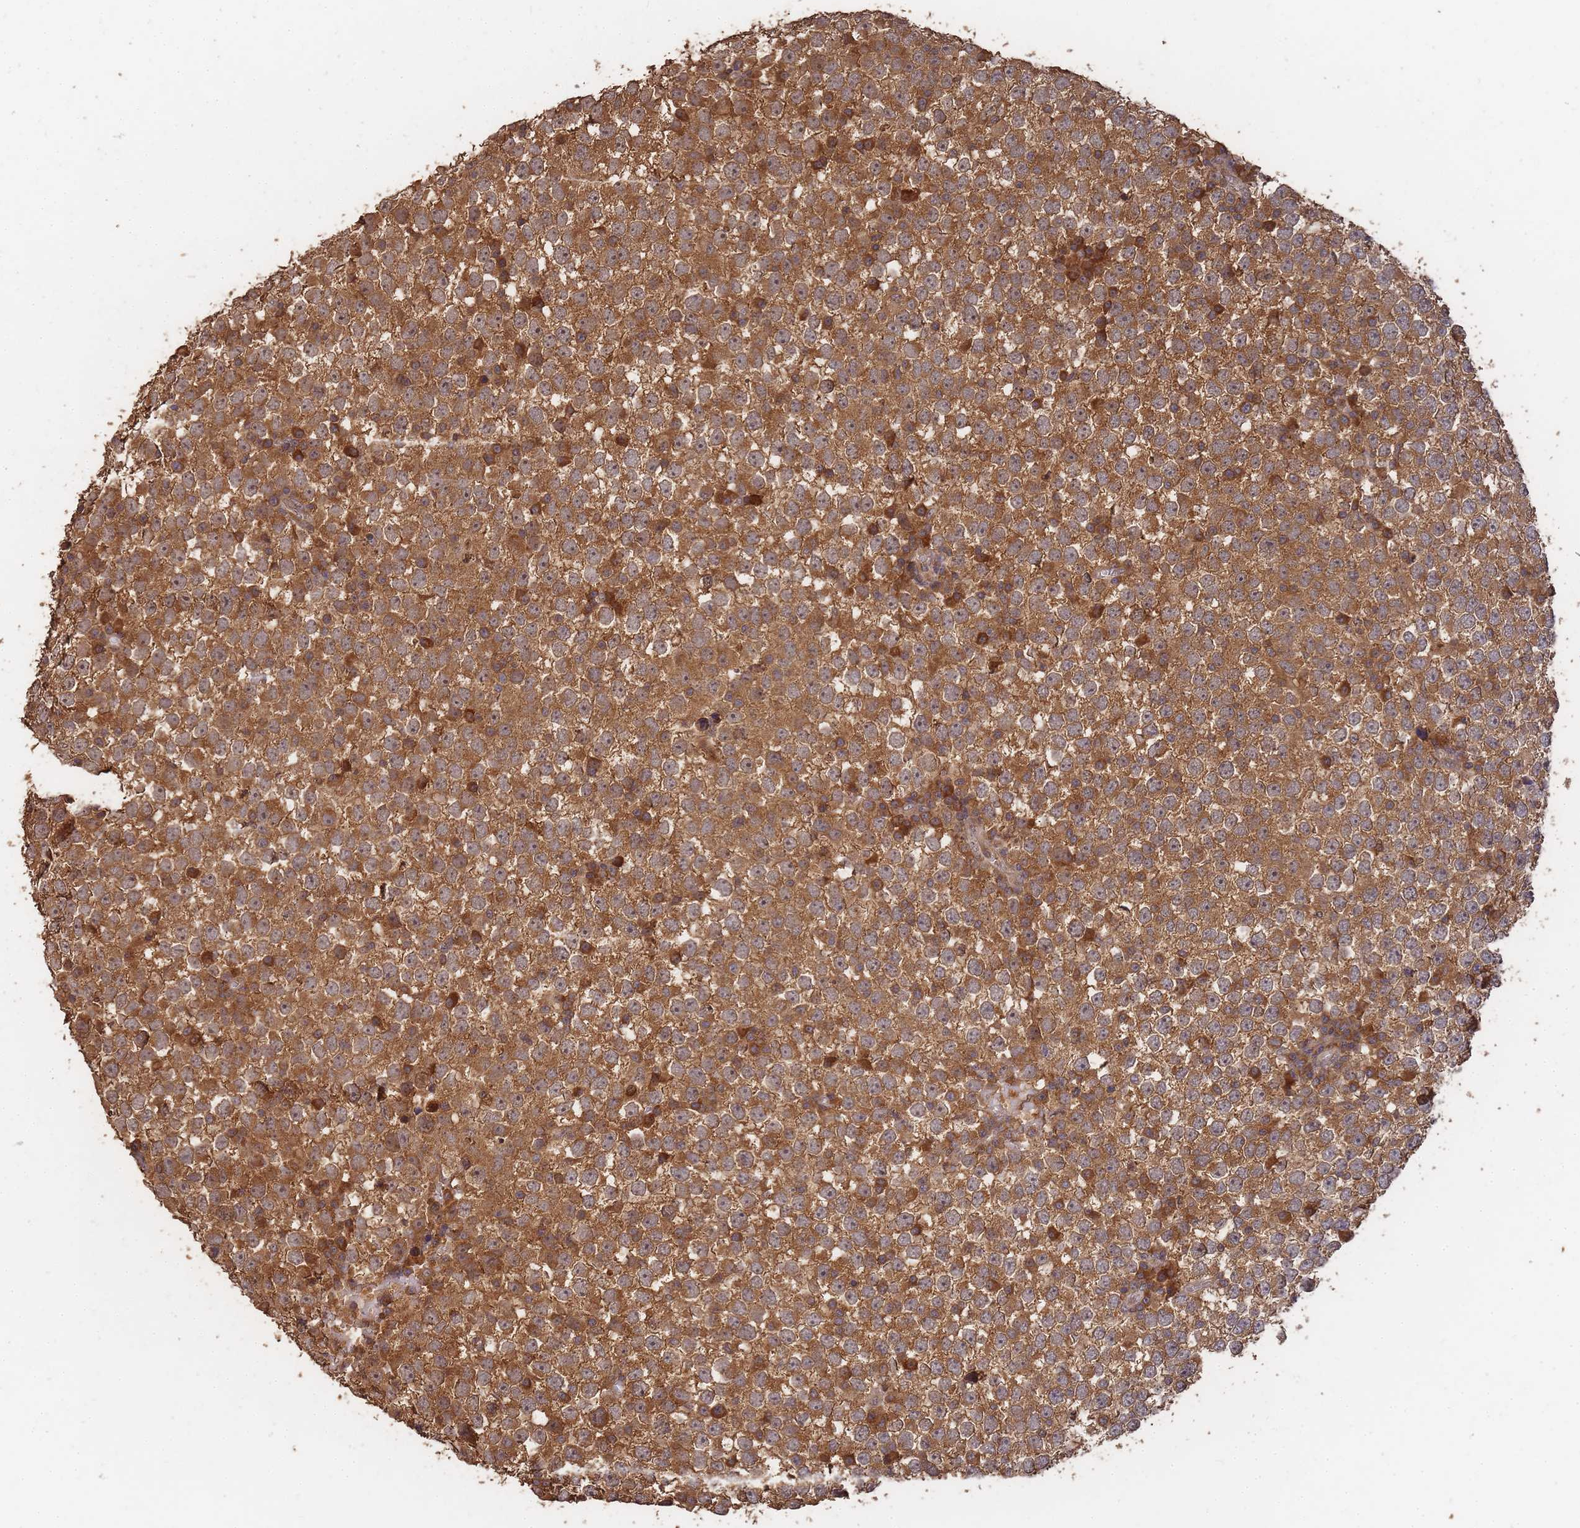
{"staining": {"intensity": "moderate", "quantity": ">75%", "location": "cytoplasmic/membranous"}, "tissue": "testis cancer", "cell_type": "Tumor cells", "image_type": "cancer", "snomed": [{"axis": "morphology", "description": "Seminoma, NOS"}, {"axis": "topography", "description": "Testis"}], "caption": "Approximately >75% of tumor cells in seminoma (testis) show moderate cytoplasmic/membranous protein staining as visualized by brown immunohistochemical staining.", "gene": "ALKBH1", "patient": {"sex": "male", "age": 65}}